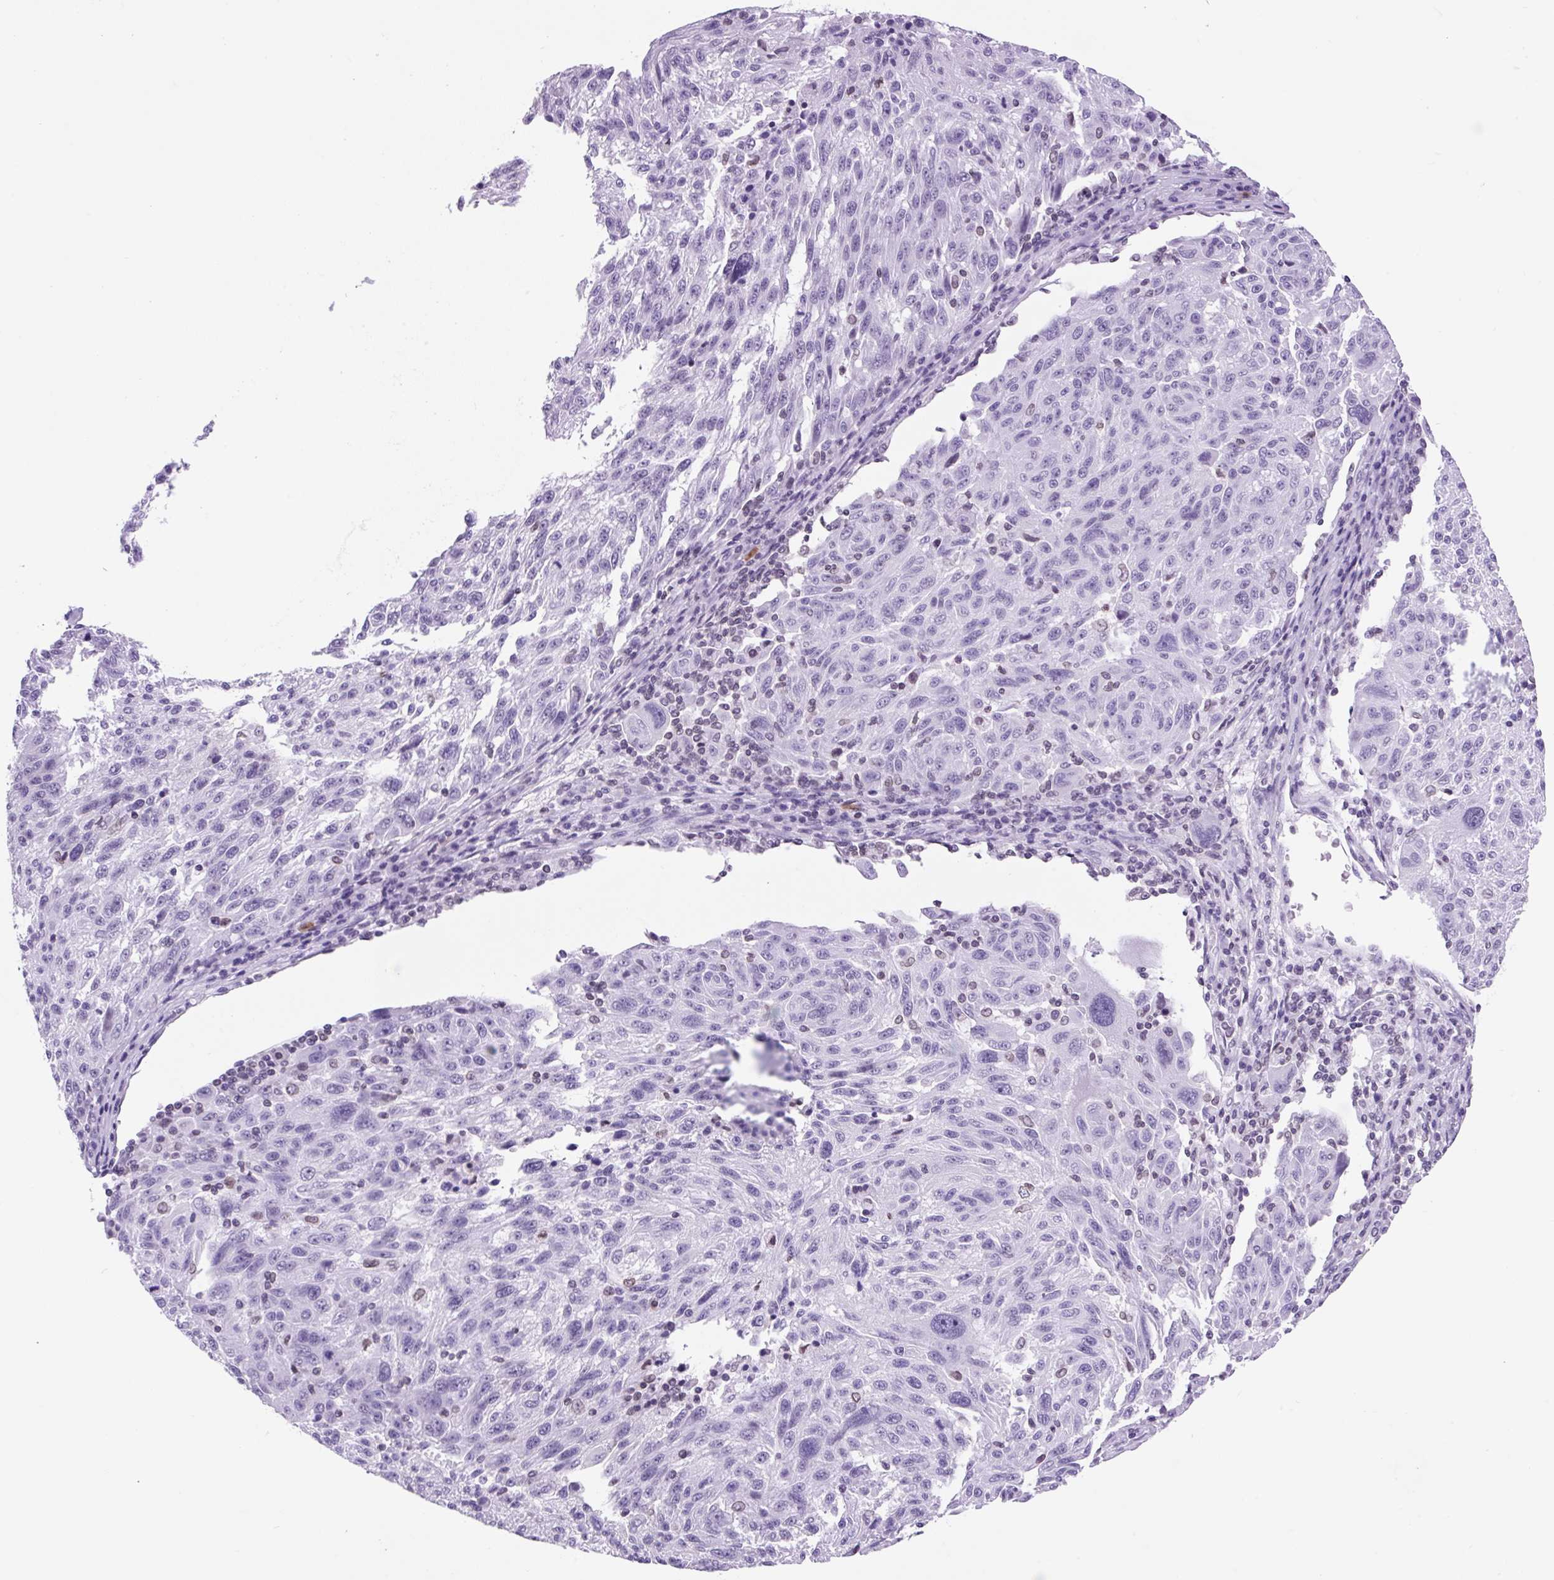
{"staining": {"intensity": "negative", "quantity": "none", "location": "none"}, "tissue": "melanoma", "cell_type": "Tumor cells", "image_type": "cancer", "snomed": [{"axis": "morphology", "description": "Malignant melanoma, NOS"}, {"axis": "topography", "description": "Skin"}], "caption": "Malignant melanoma was stained to show a protein in brown. There is no significant expression in tumor cells. (DAB immunohistochemistry (IHC) with hematoxylin counter stain).", "gene": "VPREB1", "patient": {"sex": "male", "age": 53}}